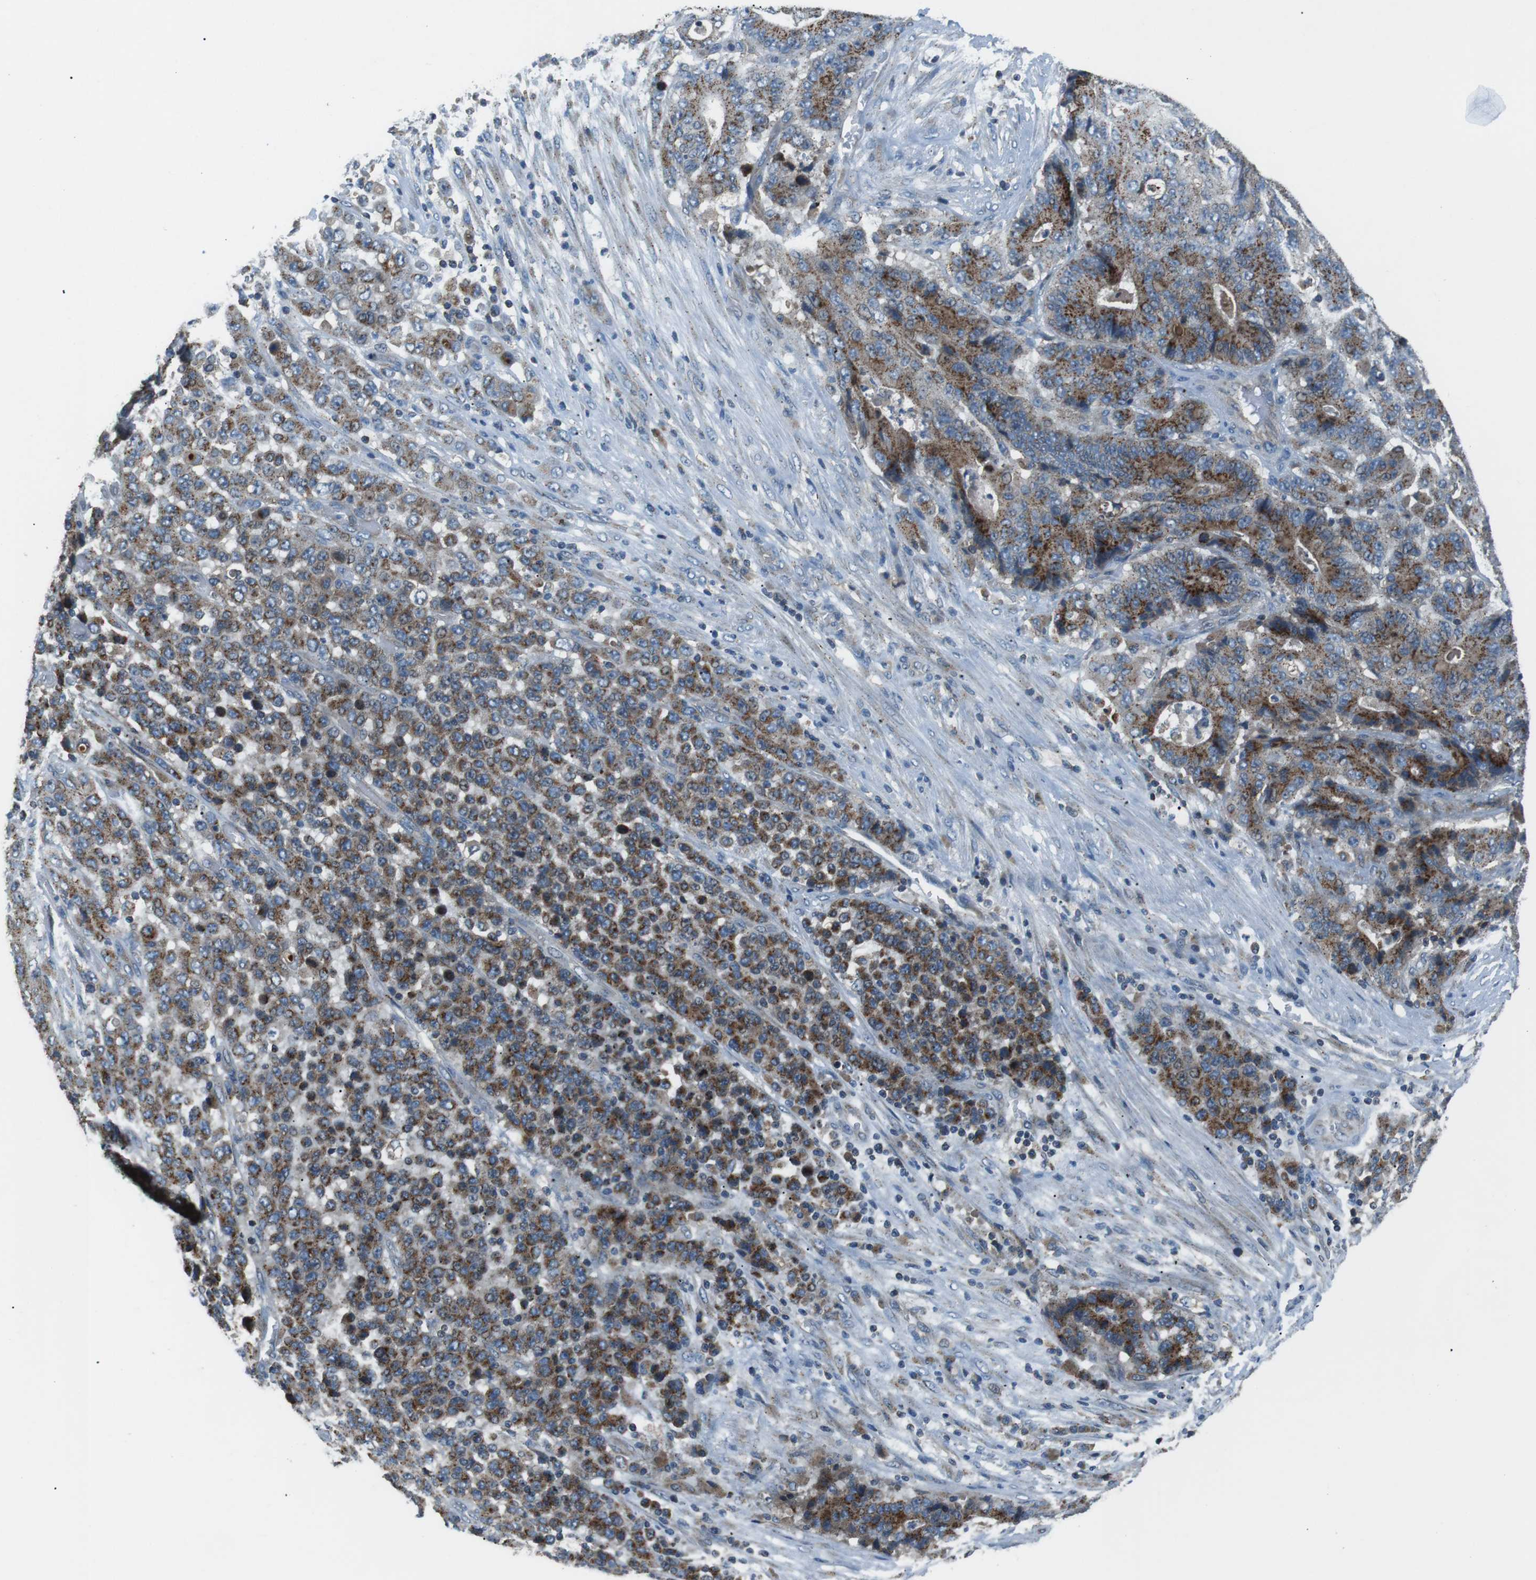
{"staining": {"intensity": "moderate", "quantity": ">75%", "location": "cytoplasmic/membranous"}, "tissue": "stomach cancer", "cell_type": "Tumor cells", "image_type": "cancer", "snomed": [{"axis": "morphology", "description": "Adenocarcinoma, NOS"}, {"axis": "topography", "description": "Stomach"}], "caption": "Stomach cancer tissue demonstrates moderate cytoplasmic/membranous expression in approximately >75% of tumor cells (IHC, brightfield microscopy, high magnification).", "gene": "FAM3B", "patient": {"sex": "female", "age": 73}}